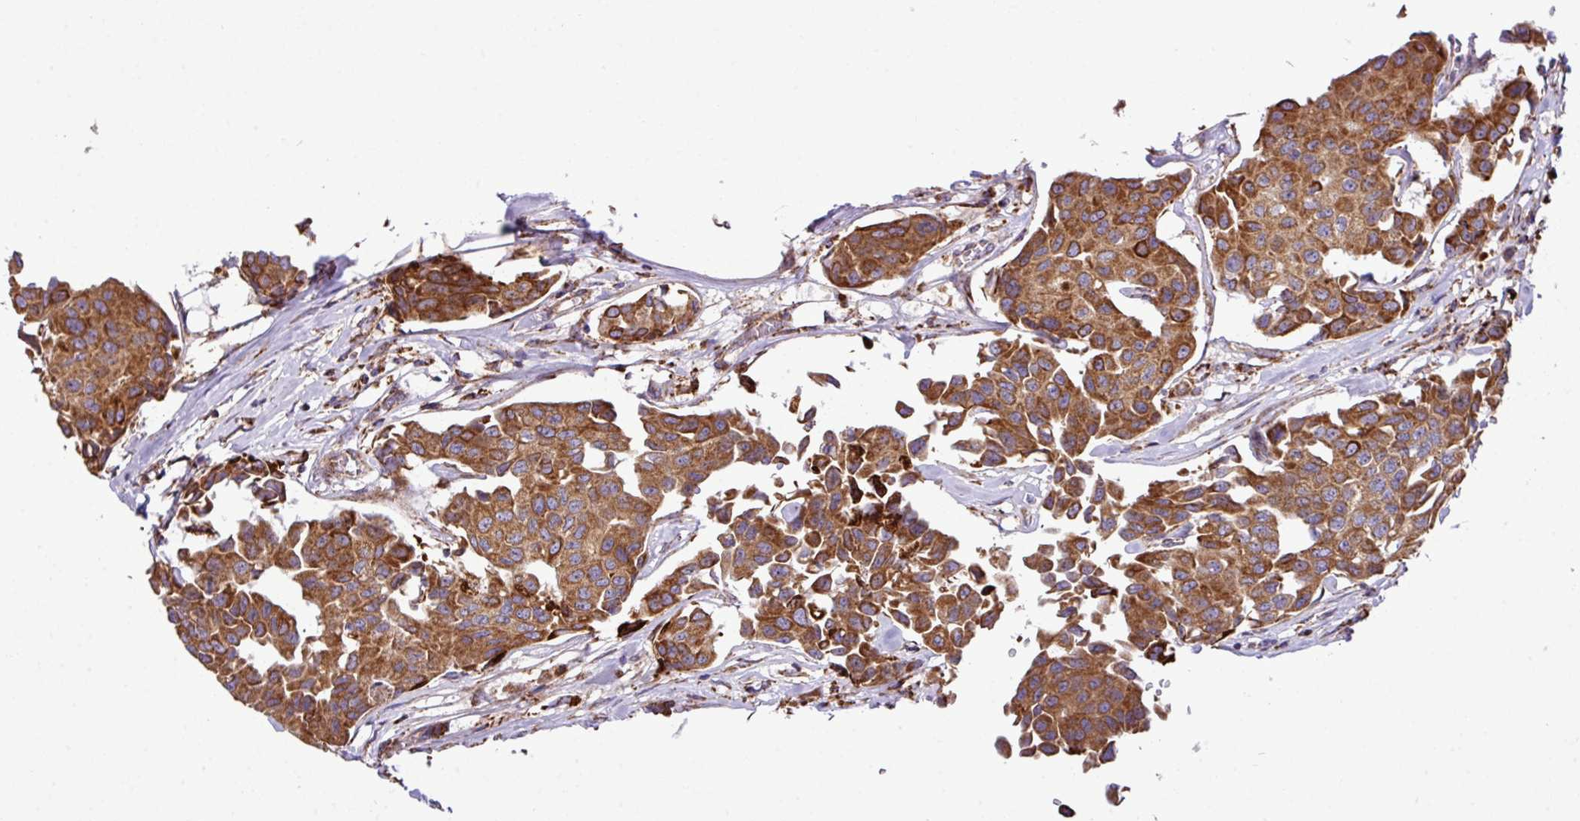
{"staining": {"intensity": "strong", "quantity": ">75%", "location": "cytoplasmic/membranous"}, "tissue": "breast cancer", "cell_type": "Tumor cells", "image_type": "cancer", "snomed": [{"axis": "morphology", "description": "Duct carcinoma"}, {"axis": "topography", "description": "Breast"}], "caption": "IHC (DAB (3,3'-diaminobenzidine)) staining of human invasive ductal carcinoma (breast) displays strong cytoplasmic/membranous protein positivity in about >75% of tumor cells.", "gene": "ZNF569", "patient": {"sex": "female", "age": 80}}